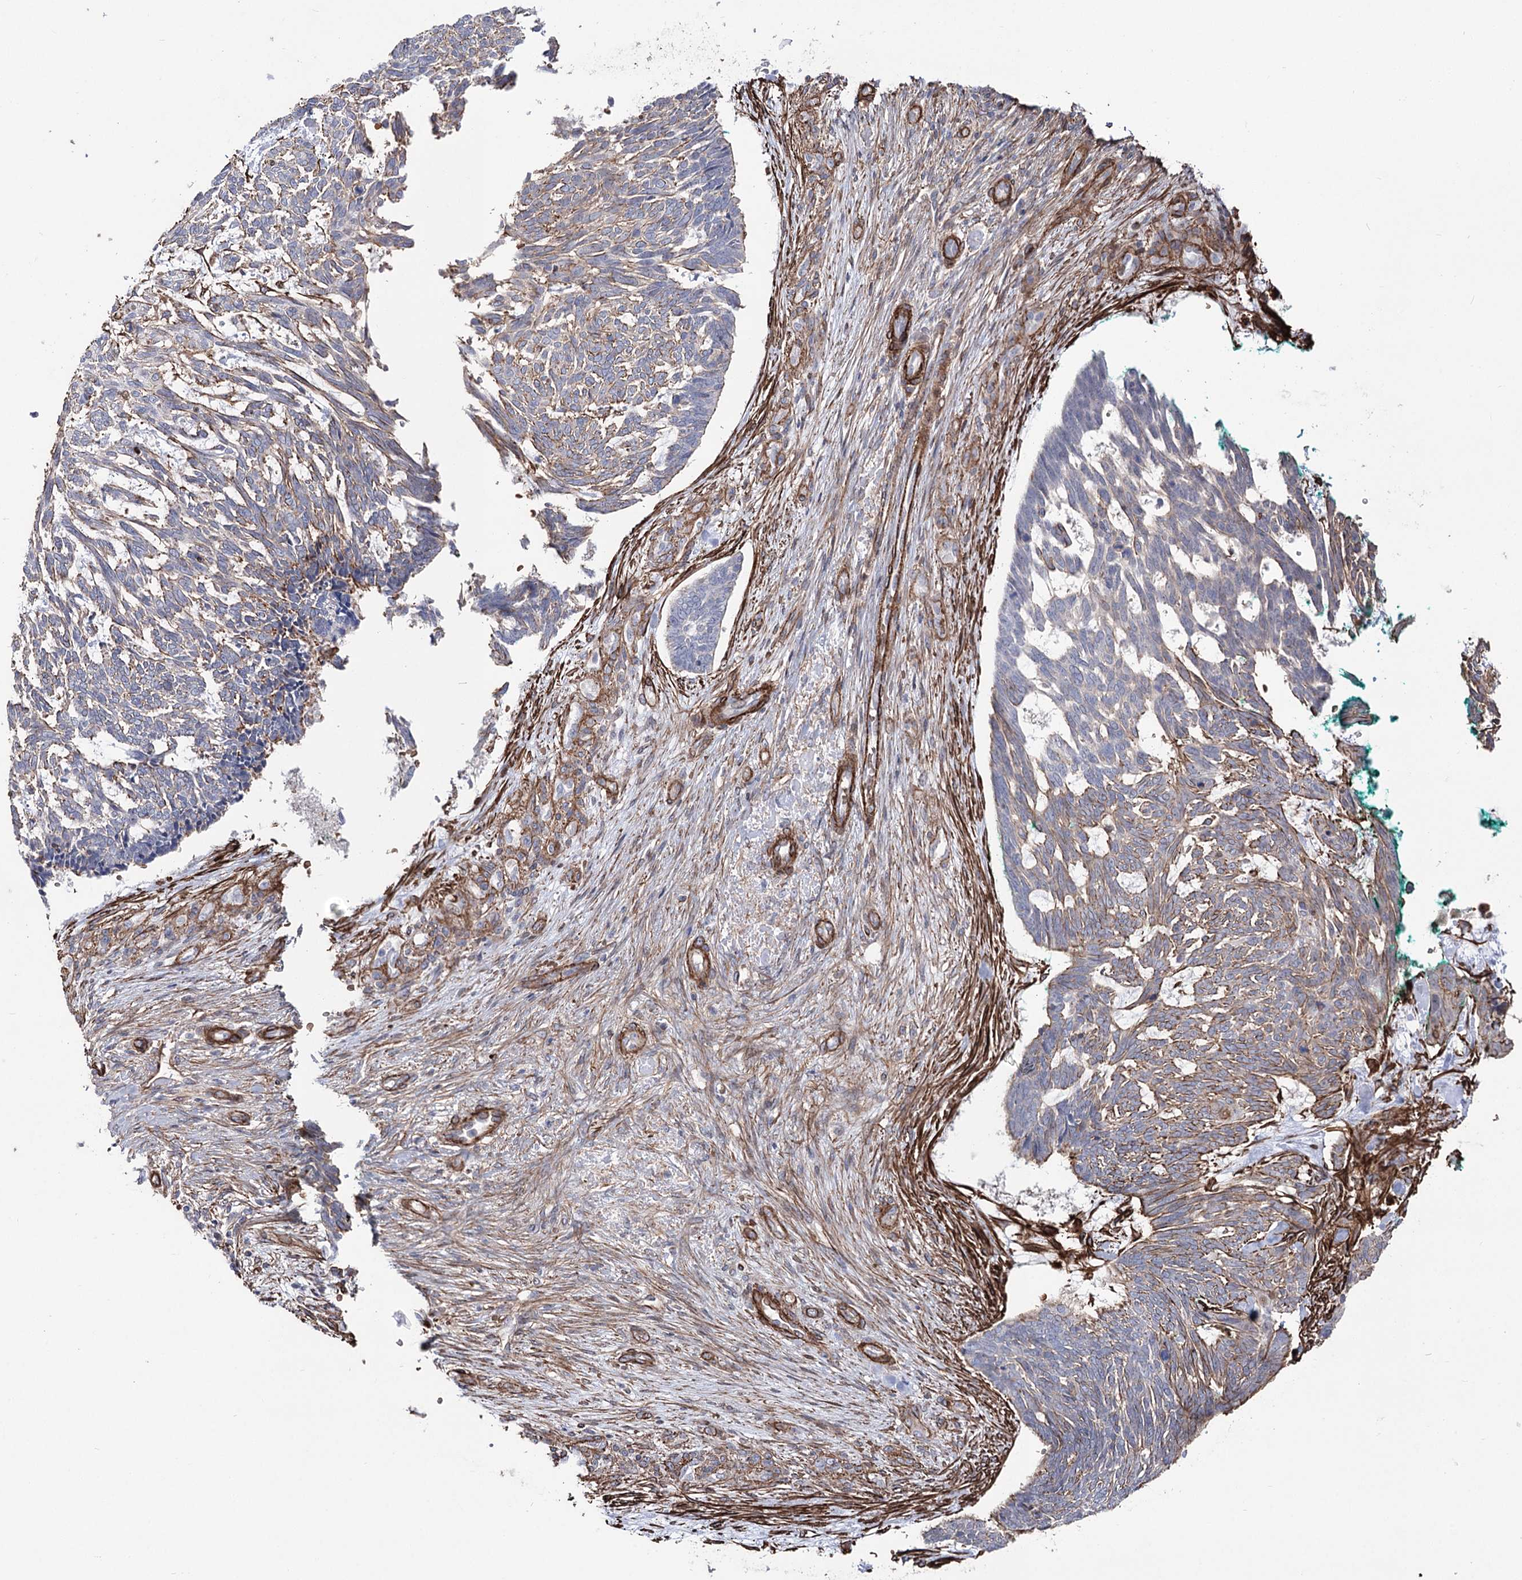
{"staining": {"intensity": "weak", "quantity": "25%-75%", "location": "cytoplasmic/membranous"}, "tissue": "skin cancer", "cell_type": "Tumor cells", "image_type": "cancer", "snomed": [{"axis": "morphology", "description": "Basal cell carcinoma"}, {"axis": "topography", "description": "Skin"}], "caption": "A histopathology image showing weak cytoplasmic/membranous staining in about 25%-75% of tumor cells in skin cancer, as visualized by brown immunohistochemical staining.", "gene": "ARHGAP20", "patient": {"sex": "male", "age": 88}}